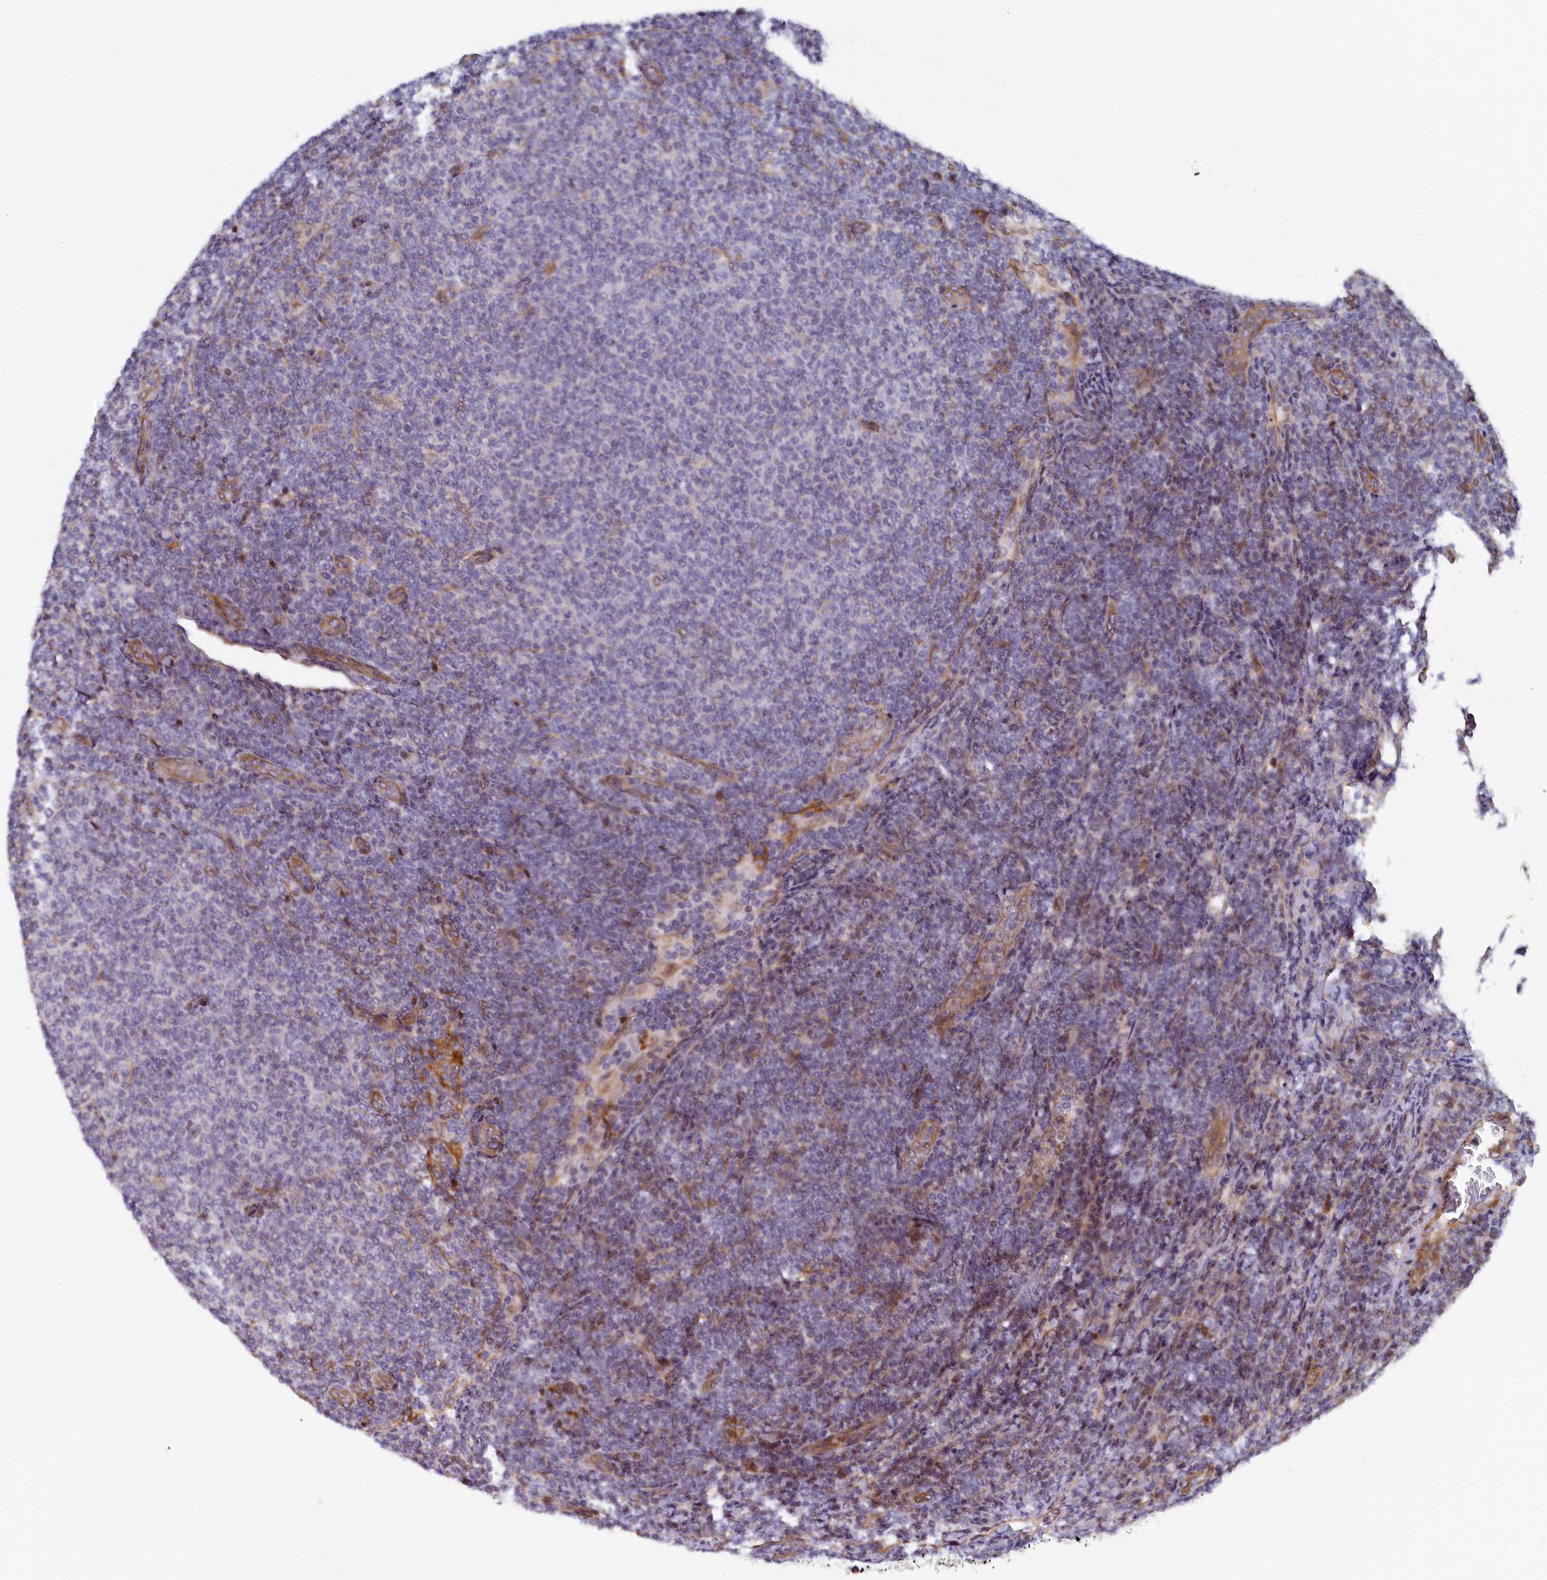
{"staining": {"intensity": "negative", "quantity": "none", "location": "none"}, "tissue": "lymphoma", "cell_type": "Tumor cells", "image_type": "cancer", "snomed": [{"axis": "morphology", "description": "Malignant lymphoma, non-Hodgkin's type, Low grade"}, {"axis": "topography", "description": "Lymph node"}], "caption": "Immunohistochemistry photomicrograph of human malignant lymphoma, non-Hodgkin's type (low-grade) stained for a protein (brown), which demonstrates no positivity in tumor cells.", "gene": "TGDS", "patient": {"sex": "male", "age": 66}}